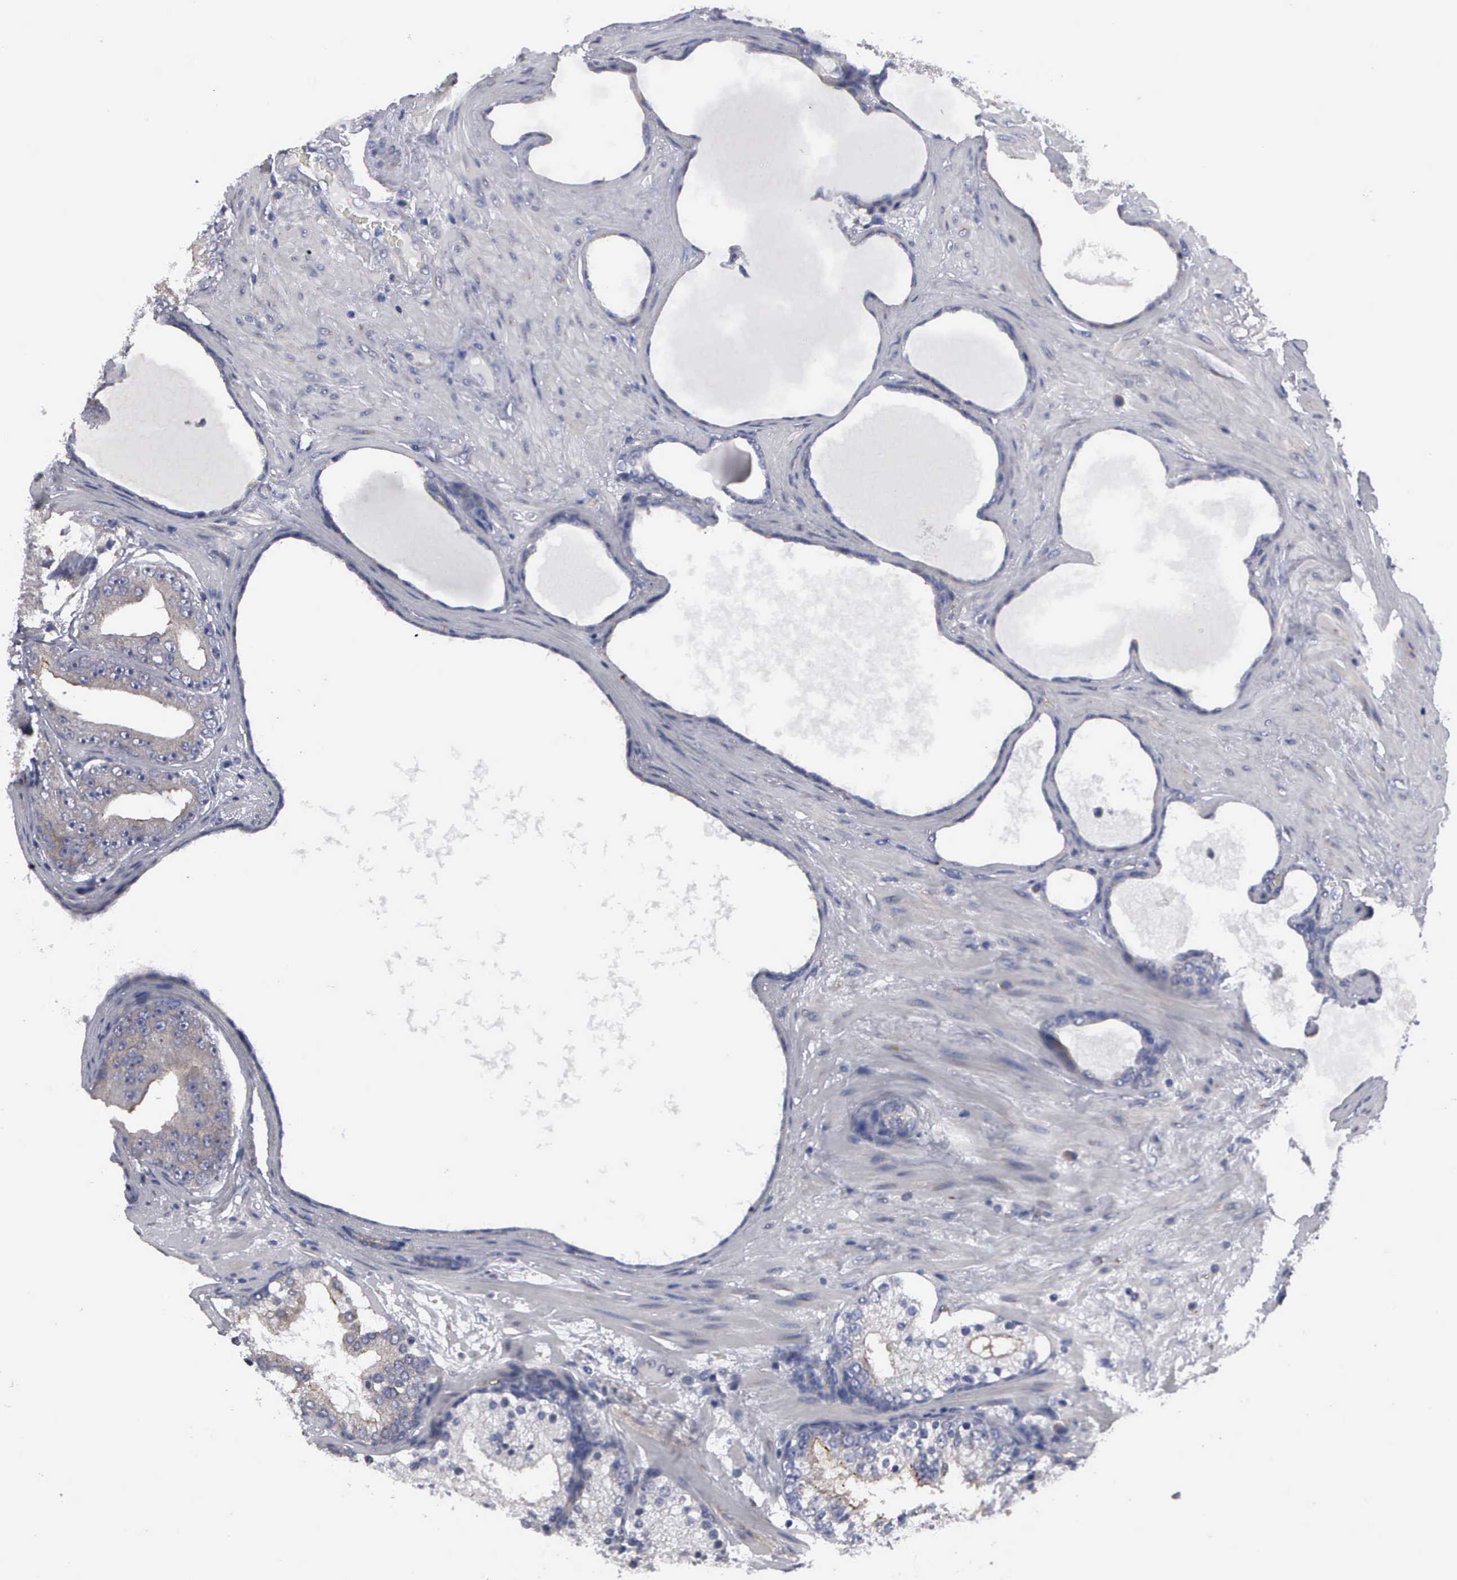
{"staining": {"intensity": "weak", "quantity": "<25%", "location": "cytoplasmic/membranous"}, "tissue": "prostate cancer", "cell_type": "Tumor cells", "image_type": "cancer", "snomed": [{"axis": "morphology", "description": "Adenocarcinoma, High grade"}, {"axis": "topography", "description": "Prostate"}], "caption": "Immunohistochemical staining of human prostate cancer (high-grade adenocarcinoma) shows no significant positivity in tumor cells.", "gene": "RDX", "patient": {"sex": "male", "age": 68}}